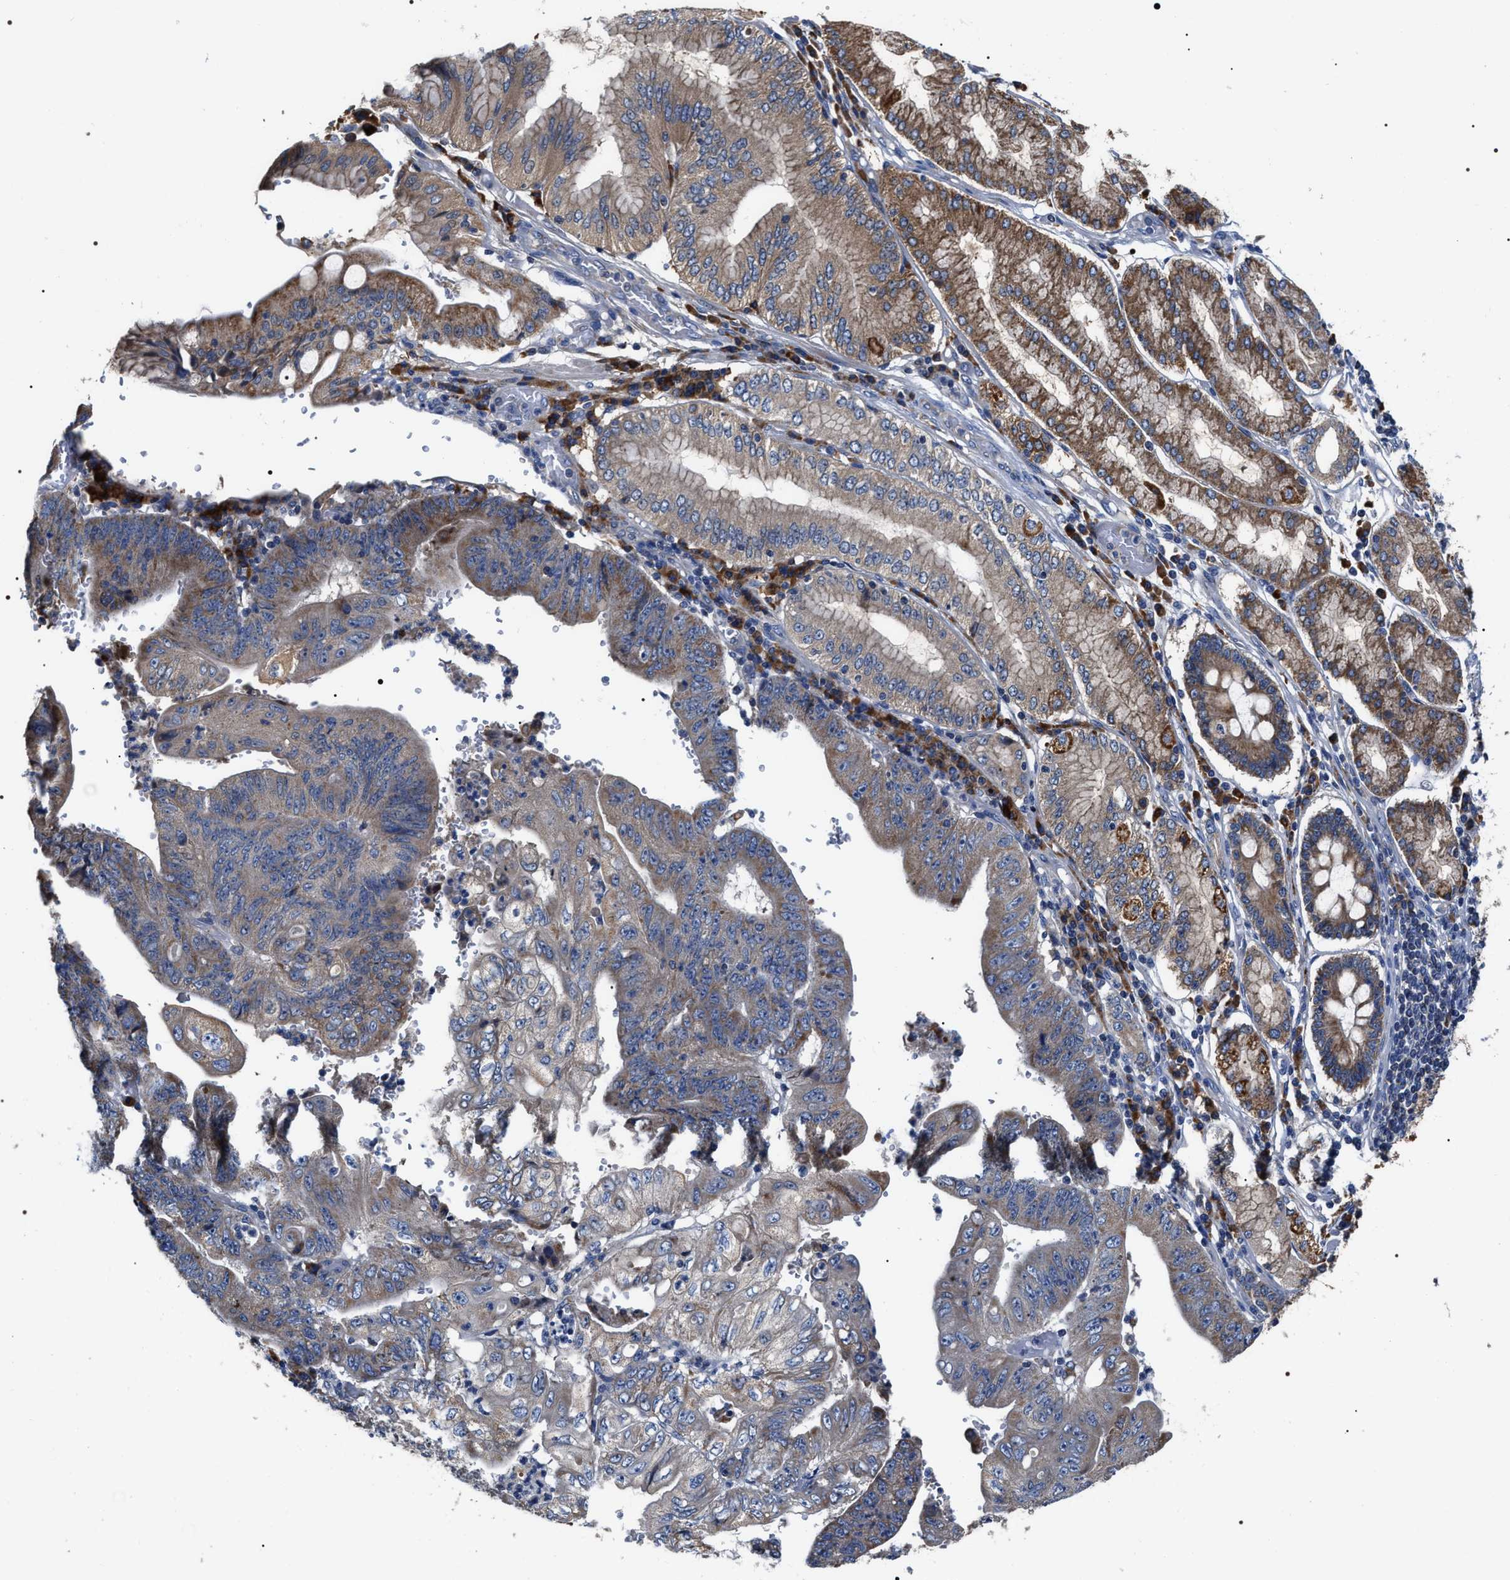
{"staining": {"intensity": "moderate", "quantity": ">75%", "location": "cytoplasmic/membranous"}, "tissue": "stomach cancer", "cell_type": "Tumor cells", "image_type": "cancer", "snomed": [{"axis": "morphology", "description": "Adenocarcinoma, NOS"}, {"axis": "topography", "description": "Stomach"}], "caption": "An image showing moderate cytoplasmic/membranous positivity in approximately >75% of tumor cells in stomach adenocarcinoma, as visualized by brown immunohistochemical staining.", "gene": "MACC1", "patient": {"sex": "female", "age": 73}}